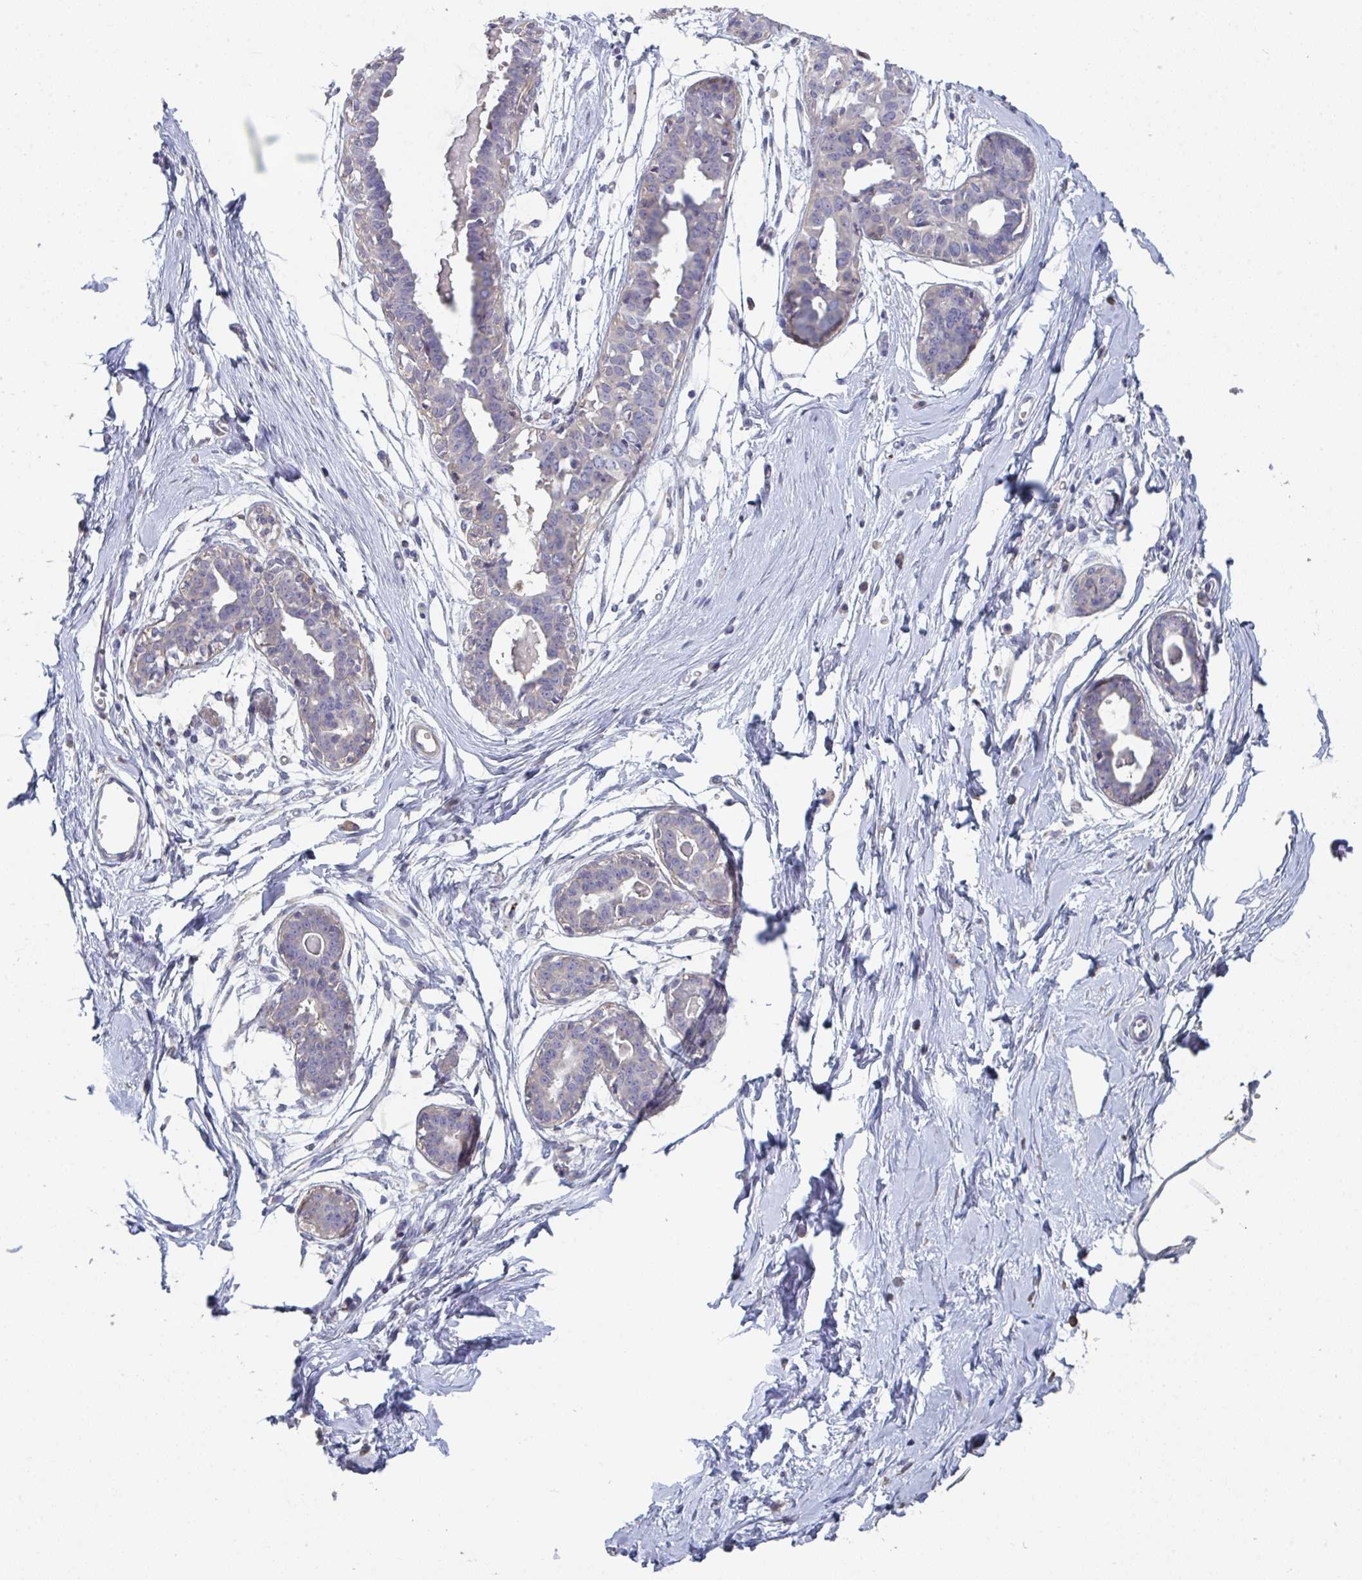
{"staining": {"intensity": "negative", "quantity": "none", "location": "none"}, "tissue": "breast", "cell_type": "Adipocytes", "image_type": "normal", "snomed": [{"axis": "morphology", "description": "Normal tissue, NOS"}, {"axis": "topography", "description": "Breast"}], "caption": "Immunohistochemistry (IHC) micrograph of unremarkable breast stained for a protein (brown), which reveals no expression in adipocytes.", "gene": "HGFAC", "patient": {"sex": "female", "age": 45}}